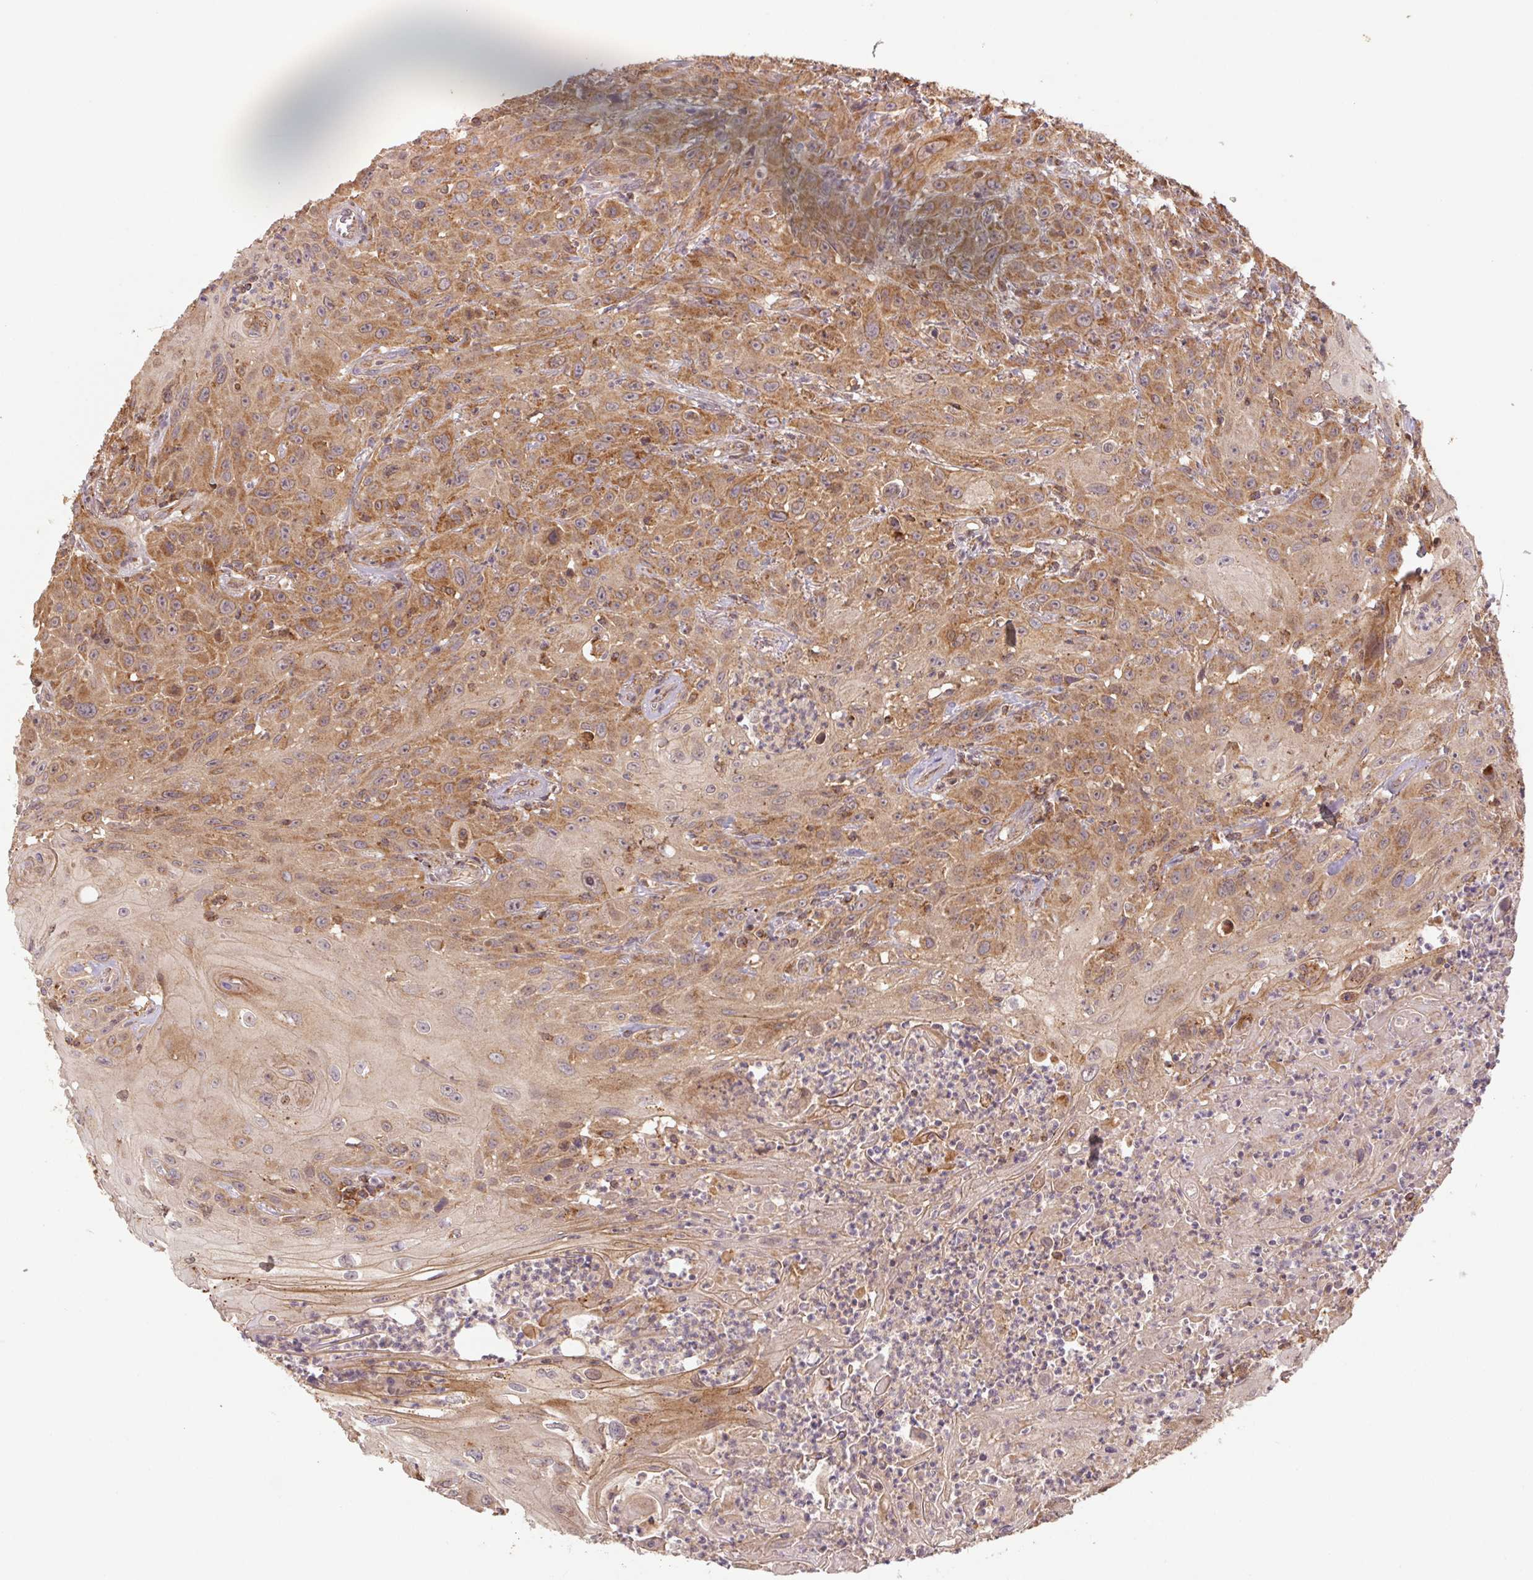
{"staining": {"intensity": "moderate", "quantity": ">75%", "location": "cytoplasmic/membranous"}, "tissue": "head and neck cancer", "cell_type": "Tumor cells", "image_type": "cancer", "snomed": [{"axis": "morphology", "description": "Squamous cell carcinoma, NOS"}, {"axis": "topography", "description": "Skin"}, {"axis": "topography", "description": "Head-Neck"}], "caption": "Head and neck cancer (squamous cell carcinoma) stained for a protein exhibits moderate cytoplasmic/membranous positivity in tumor cells. The staining was performed using DAB, with brown indicating positive protein expression. Nuclei are stained blue with hematoxylin.", "gene": "MTHFD1", "patient": {"sex": "male", "age": 80}}